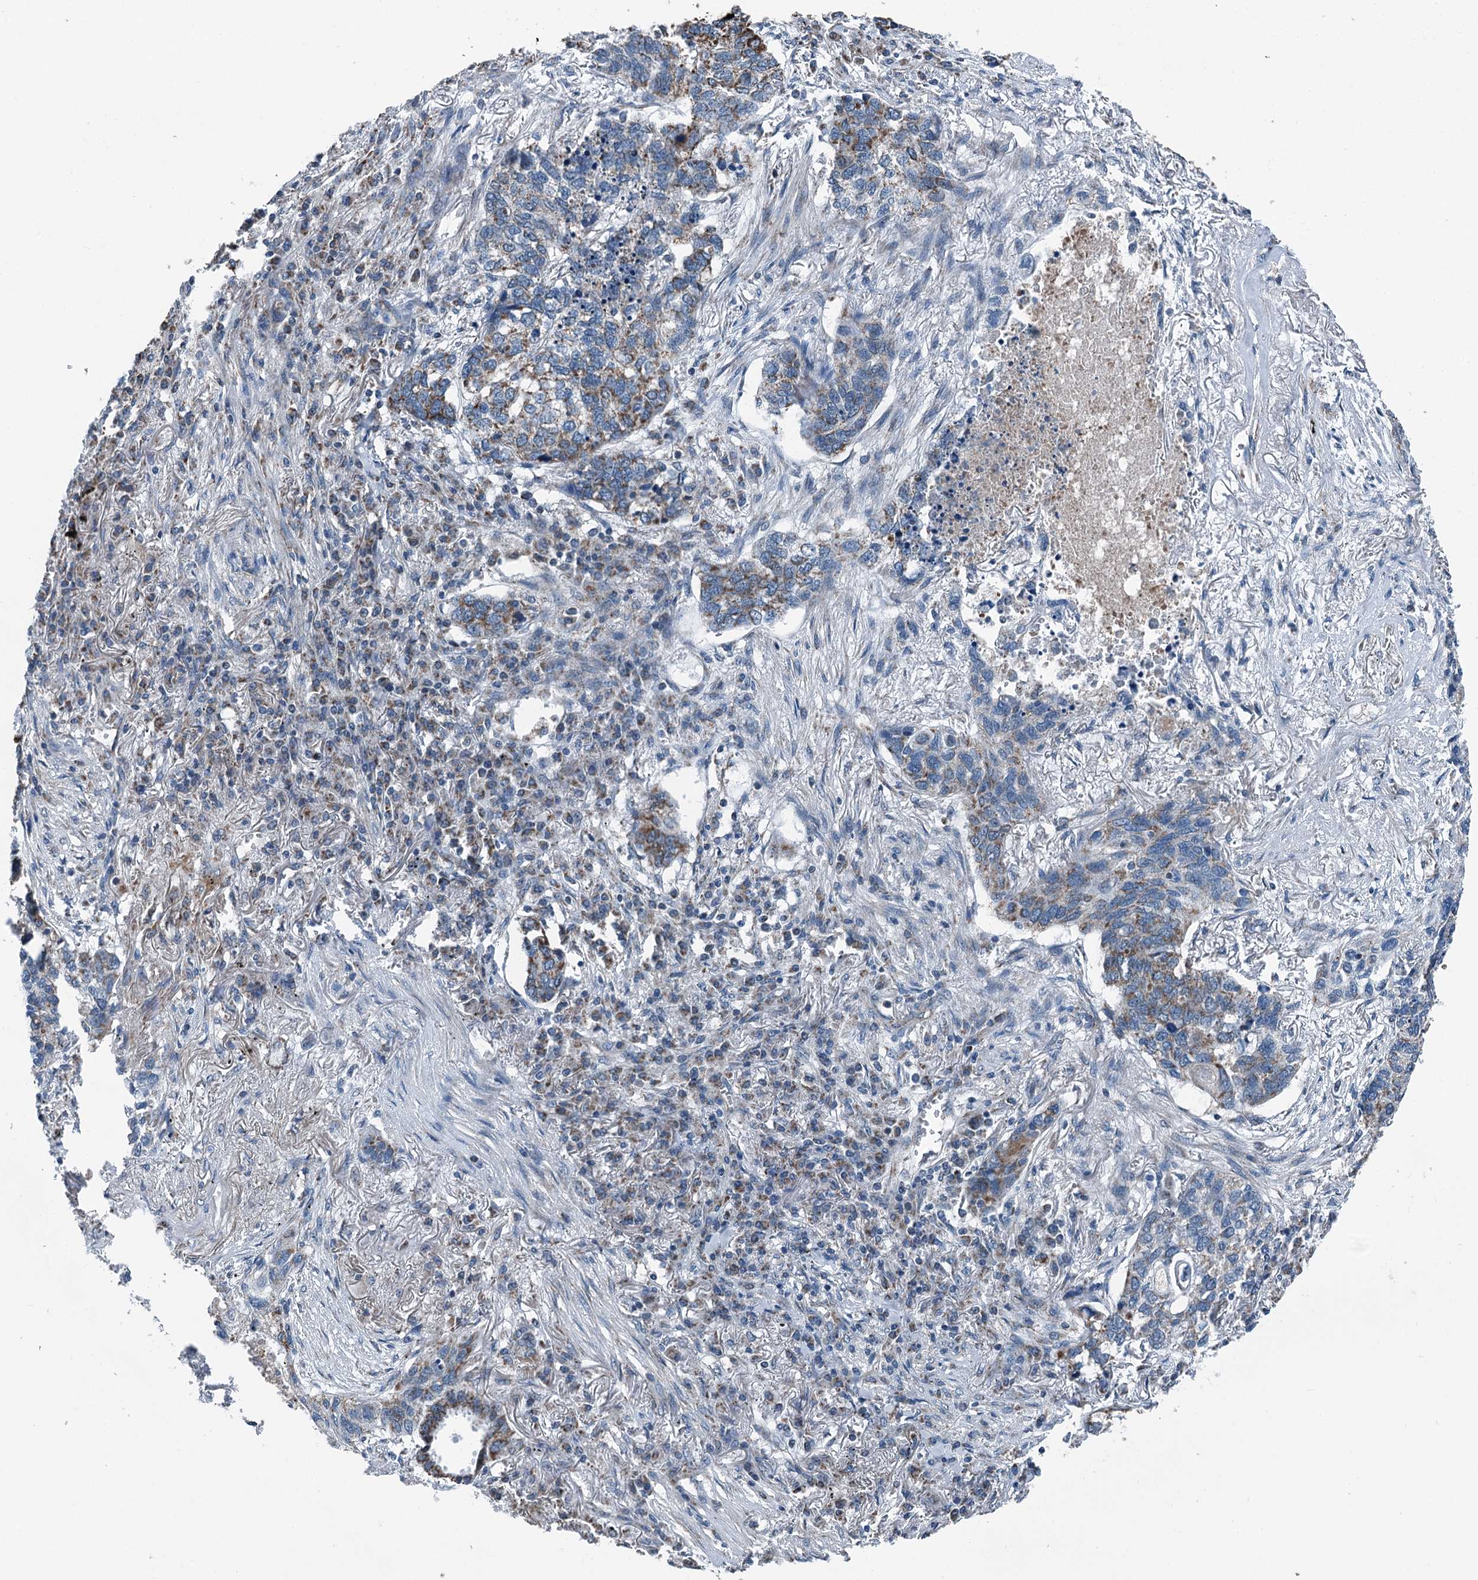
{"staining": {"intensity": "moderate", "quantity": "<25%", "location": "cytoplasmic/membranous"}, "tissue": "lung cancer", "cell_type": "Tumor cells", "image_type": "cancer", "snomed": [{"axis": "morphology", "description": "Squamous cell carcinoma, NOS"}, {"axis": "topography", "description": "Lung"}], "caption": "Immunohistochemistry (IHC) micrograph of neoplastic tissue: human lung cancer stained using IHC demonstrates low levels of moderate protein expression localized specifically in the cytoplasmic/membranous of tumor cells, appearing as a cytoplasmic/membranous brown color.", "gene": "TRPT1", "patient": {"sex": "female", "age": 63}}